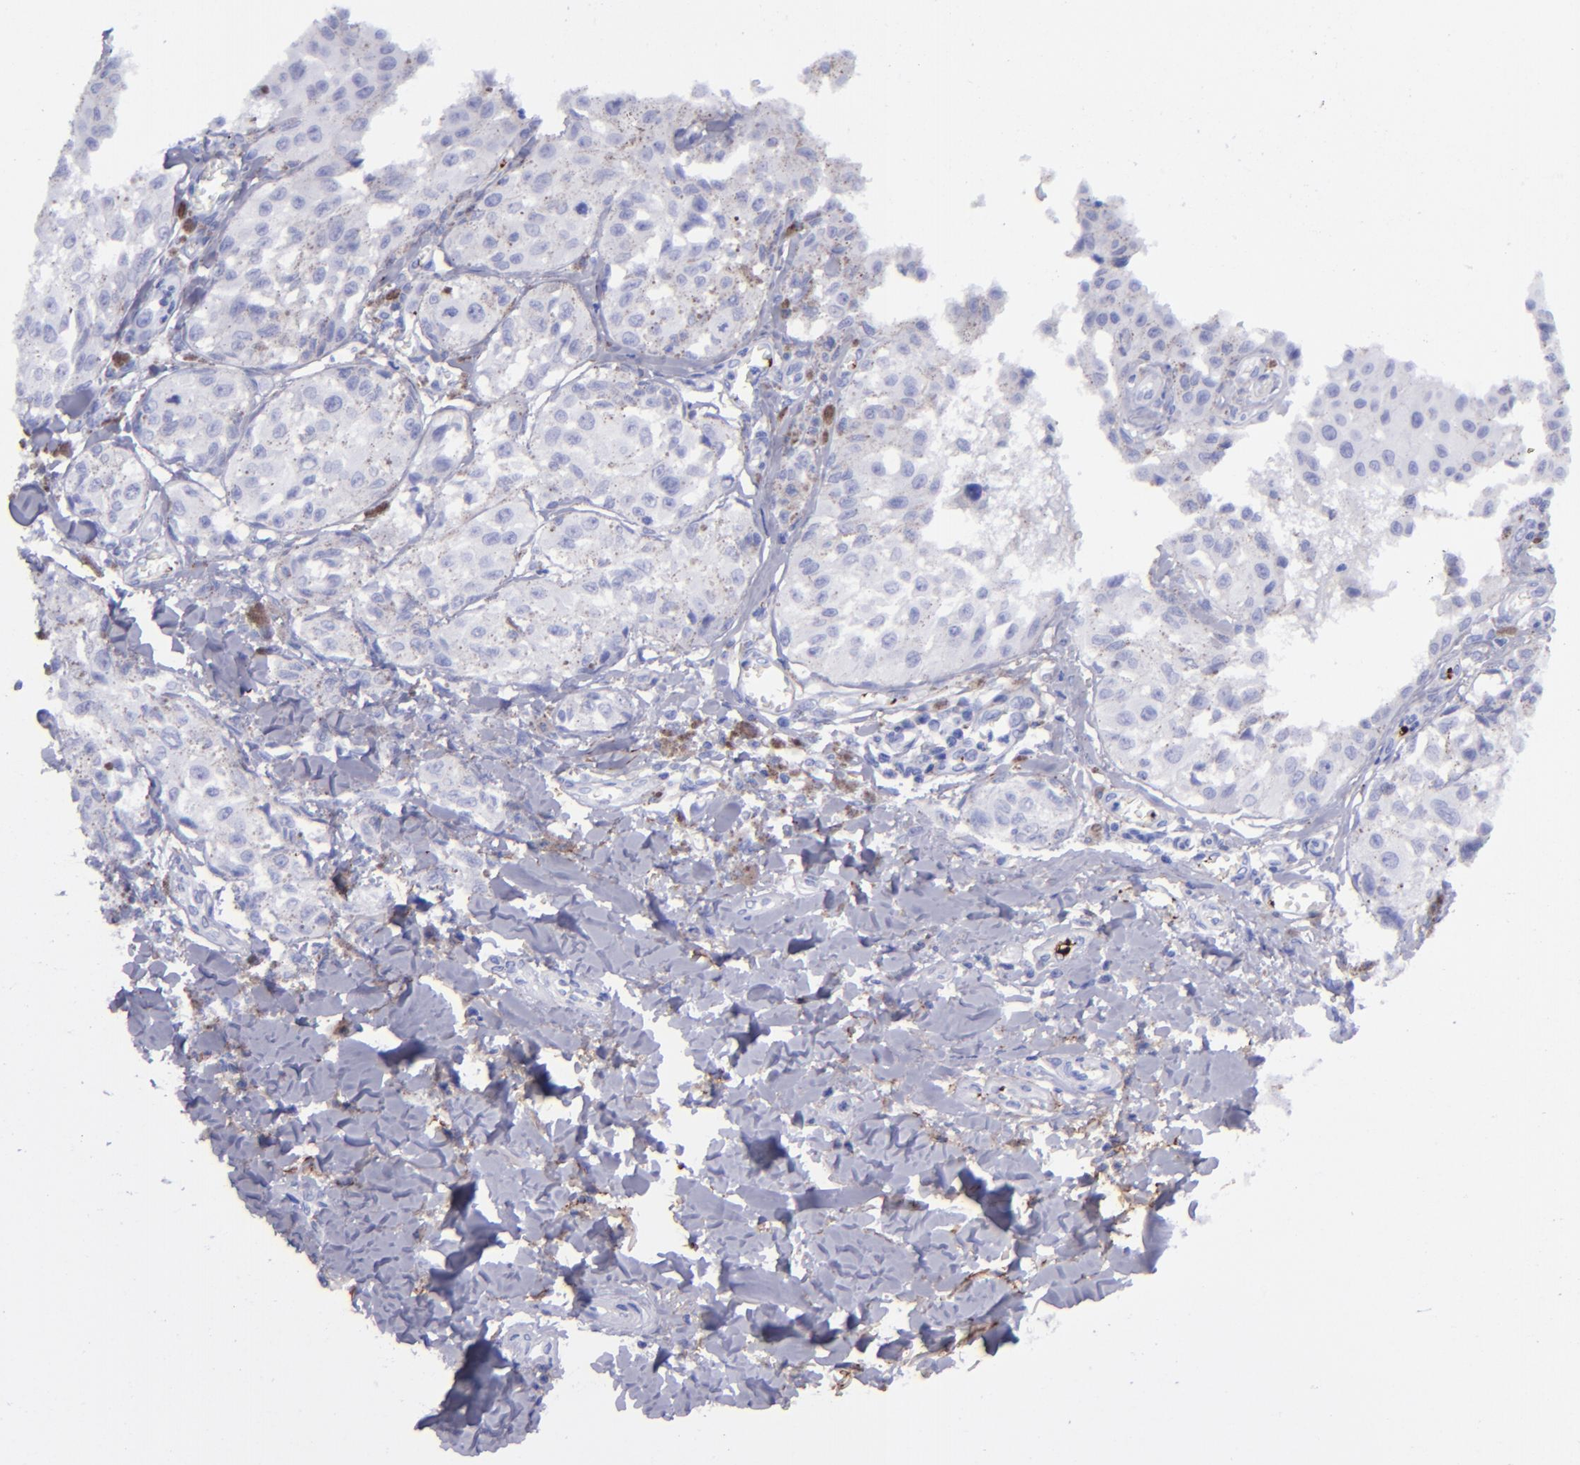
{"staining": {"intensity": "negative", "quantity": "none", "location": "none"}, "tissue": "melanoma", "cell_type": "Tumor cells", "image_type": "cancer", "snomed": [{"axis": "morphology", "description": "Malignant melanoma, NOS"}, {"axis": "topography", "description": "Skin"}], "caption": "A high-resolution micrograph shows IHC staining of malignant melanoma, which shows no significant expression in tumor cells.", "gene": "EFCAB13", "patient": {"sex": "female", "age": 82}}